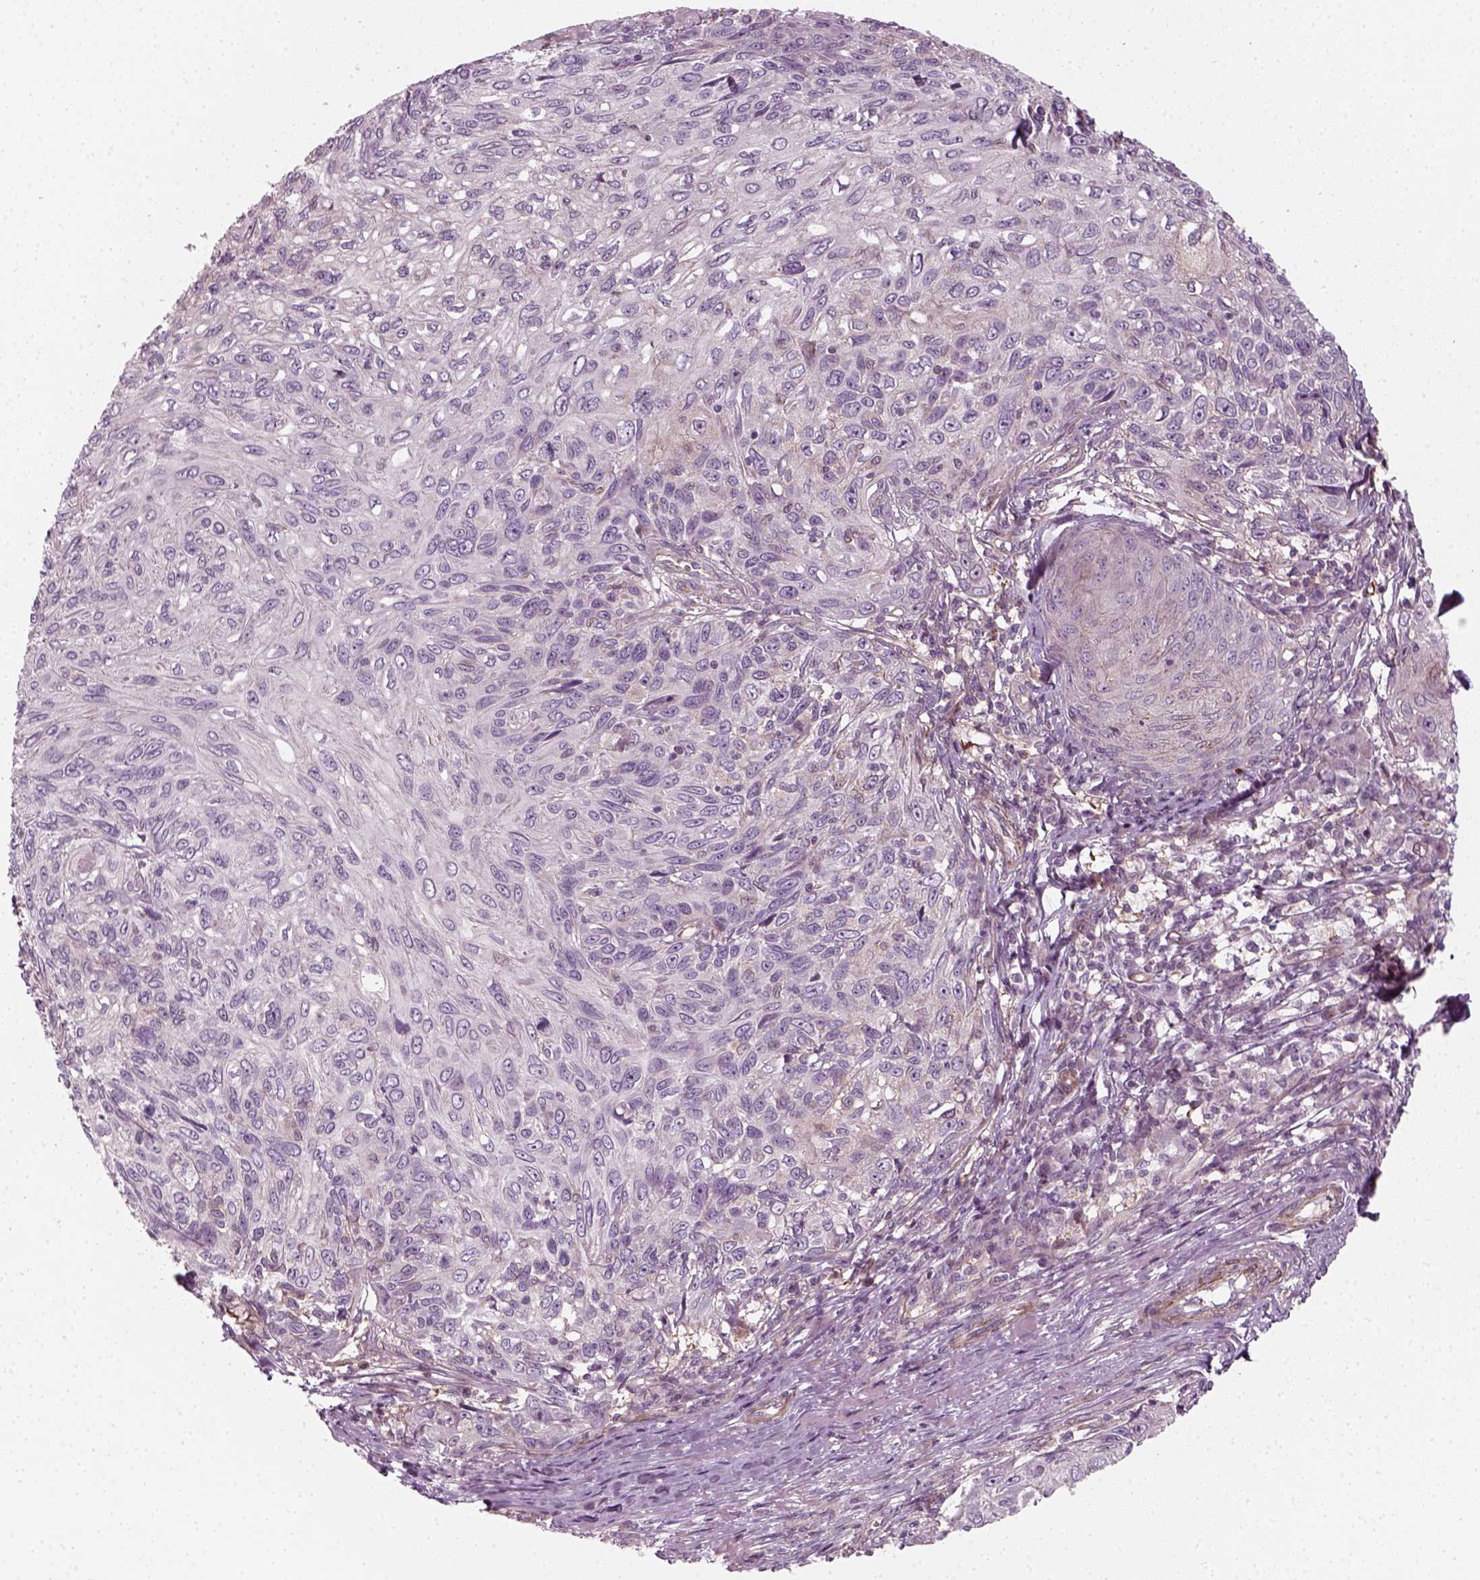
{"staining": {"intensity": "negative", "quantity": "none", "location": "none"}, "tissue": "skin cancer", "cell_type": "Tumor cells", "image_type": "cancer", "snomed": [{"axis": "morphology", "description": "Squamous cell carcinoma, NOS"}, {"axis": "topography", "description": "Skin"}], "caption": "This is an immunohistochemistry micrograph of squamous cell carcinoma (skin). There is no staining in tumor cells.", "gene": "DNASE1L1", "patient": {"sex": "male", "age": 92}}